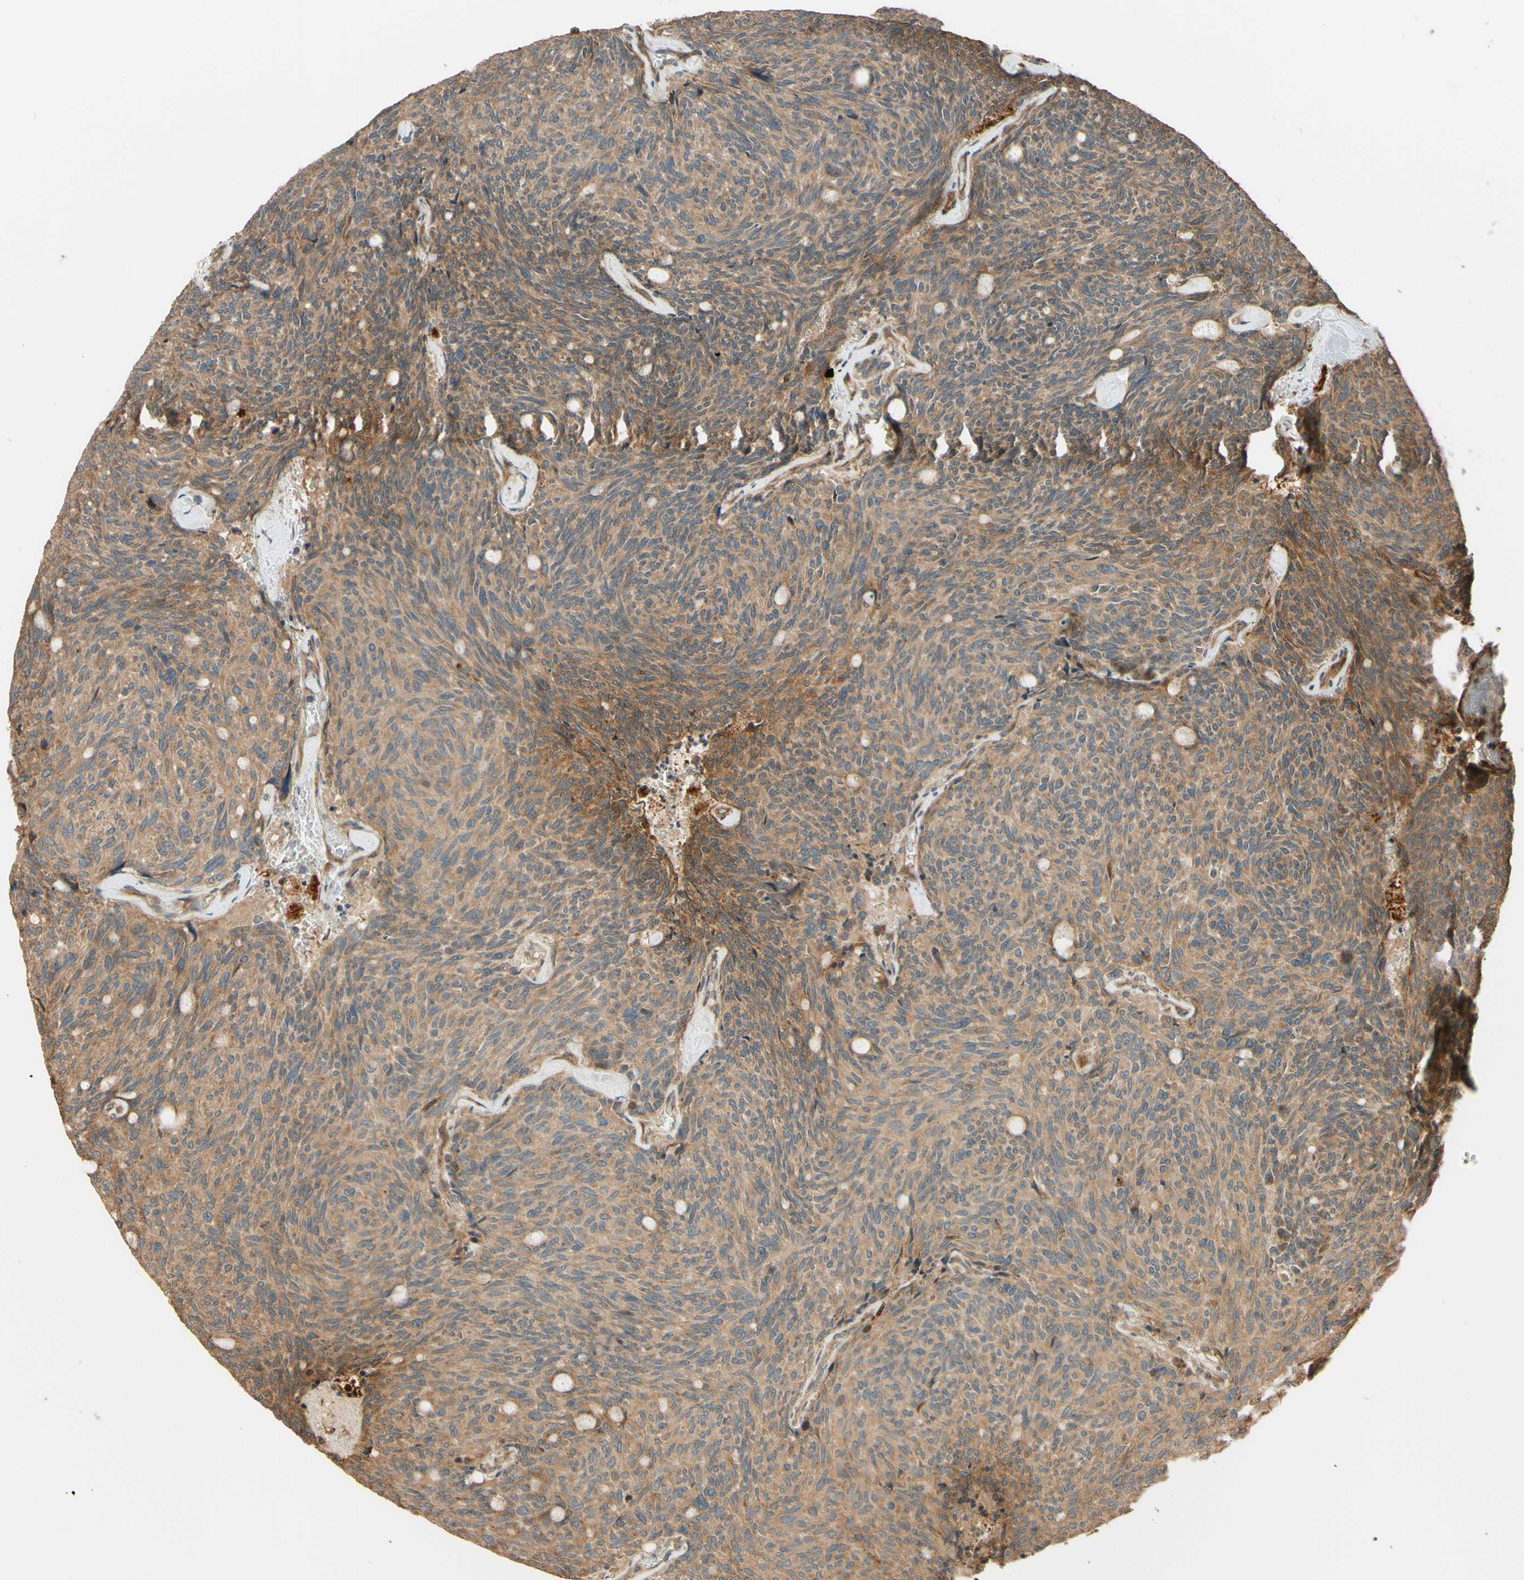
{"staining": {"intensity": "weak", "quantity": ">75%", "location": "cytoplasmic/membranous"}, "tissue": "carcinoid", "cell_type": "Tumor cells", "image_type": "cancer", "snomed": [{"axis": "morphology", "description": "Carcinoid, malignant, NOS"}, {"axis": "topography", "description": "Pancreas"}], "caption": "This is an image of immunohistochemistry (IHC) staining of malignant carcinoid, which shows weak expression in the cytoplasmic/membranous of tumor cells.", "gene": "RNF19A", "patient": {"sex": "female", "age": 54}}